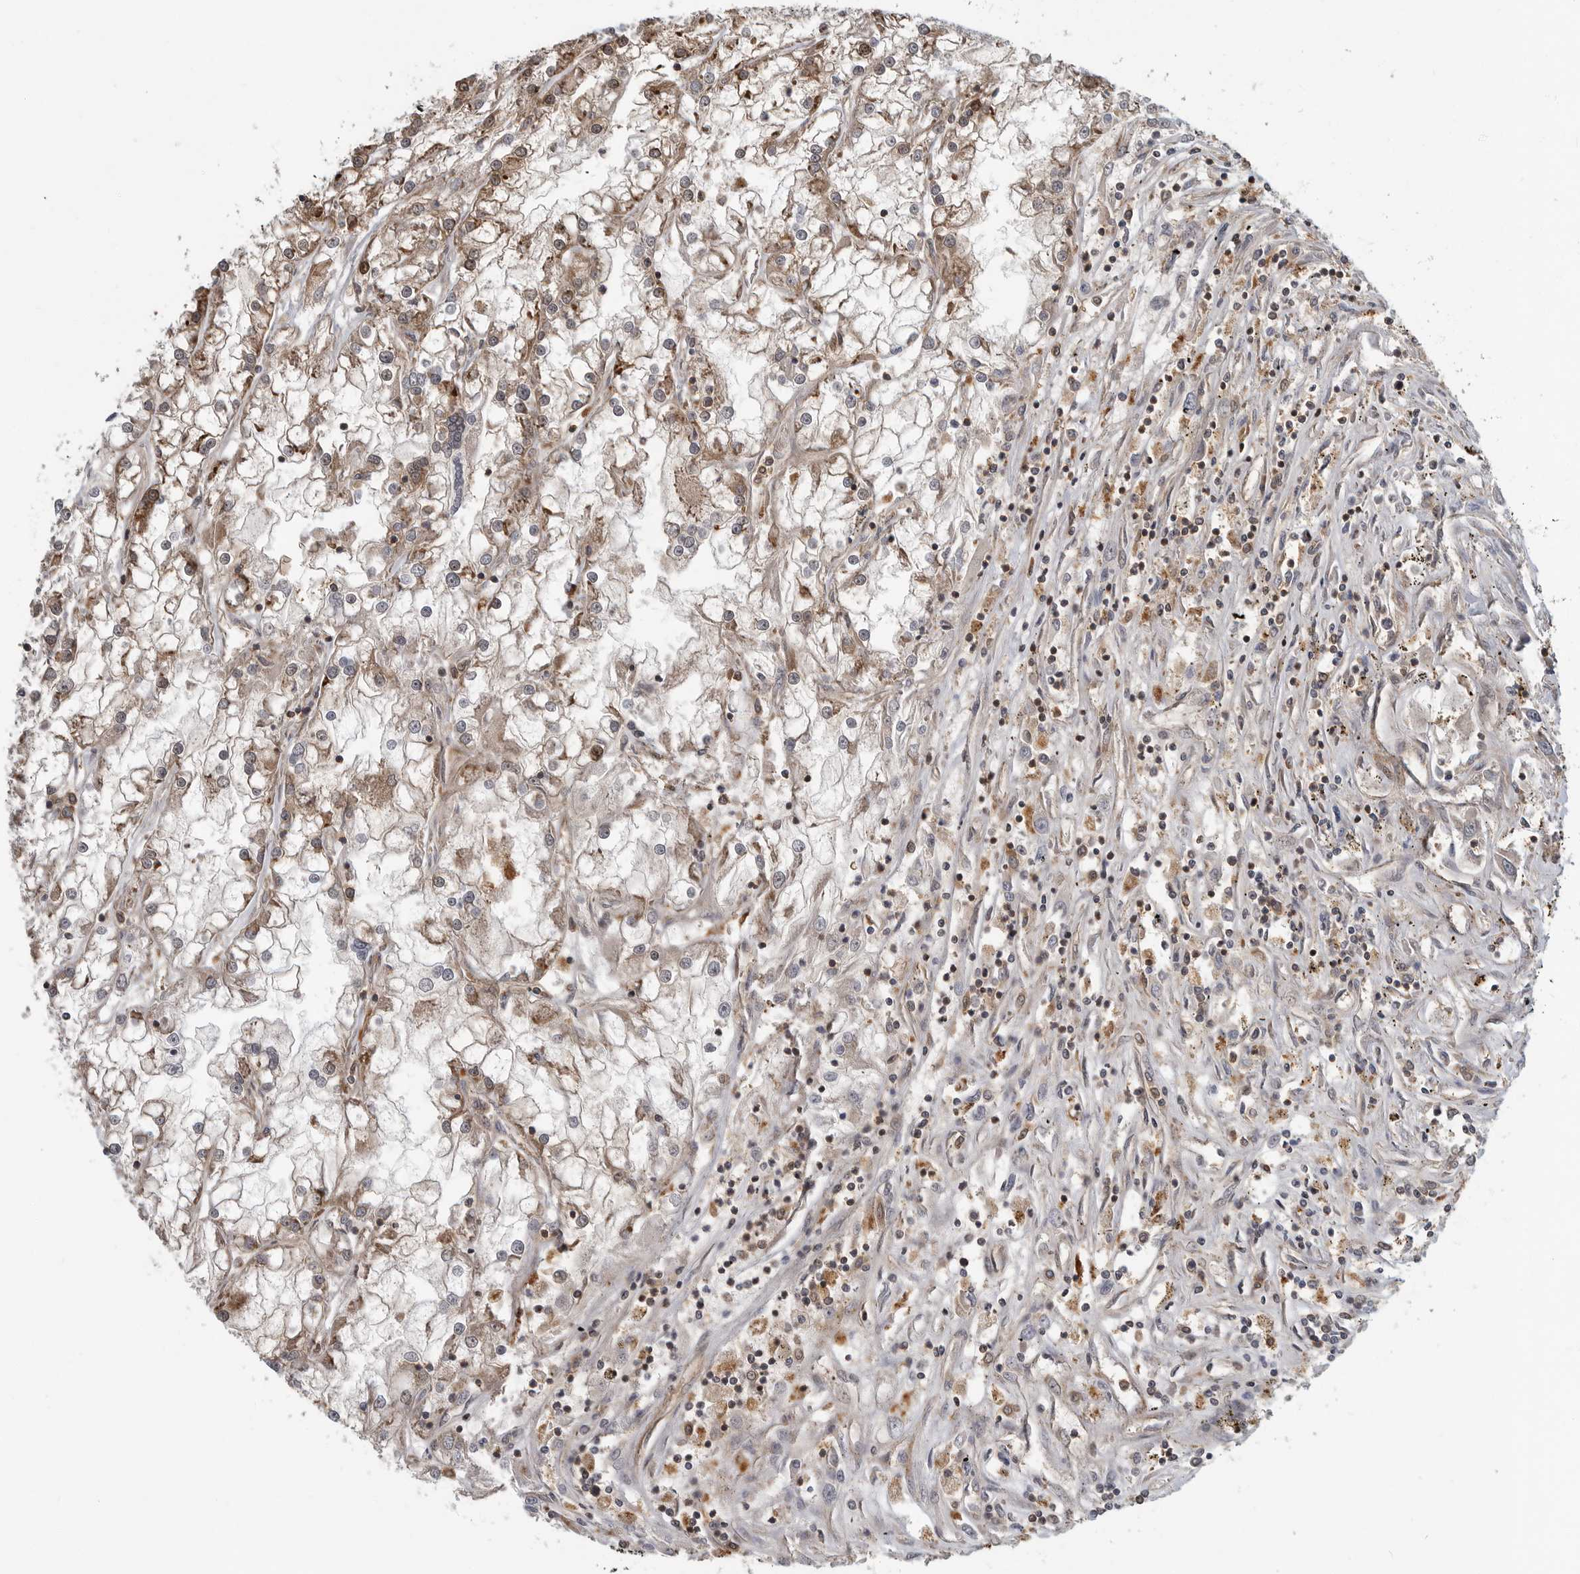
{"staining": {"intensity": "moderate", "quantity": "25%-75%", "location": "cytoplasmic/membranous"}, "tissue": "renal cancer", "cell_type": "Tumor cells", "image_type": "cancer", "snomed": [{"axis": "morphology", "description": "Adenocarcinoma, NOS"}, {"axis": "topography", "description": "Kidney"}], "caption": "IHC micrograph of human renal adenocarcinoma stained for a protein (brown), which shows medium levels of moderate cytoplasmic/membranous staining in about 25%-75% of tumor cells.", "gene": "STRAP", "patient": {"sex": "female", "age": 52}}